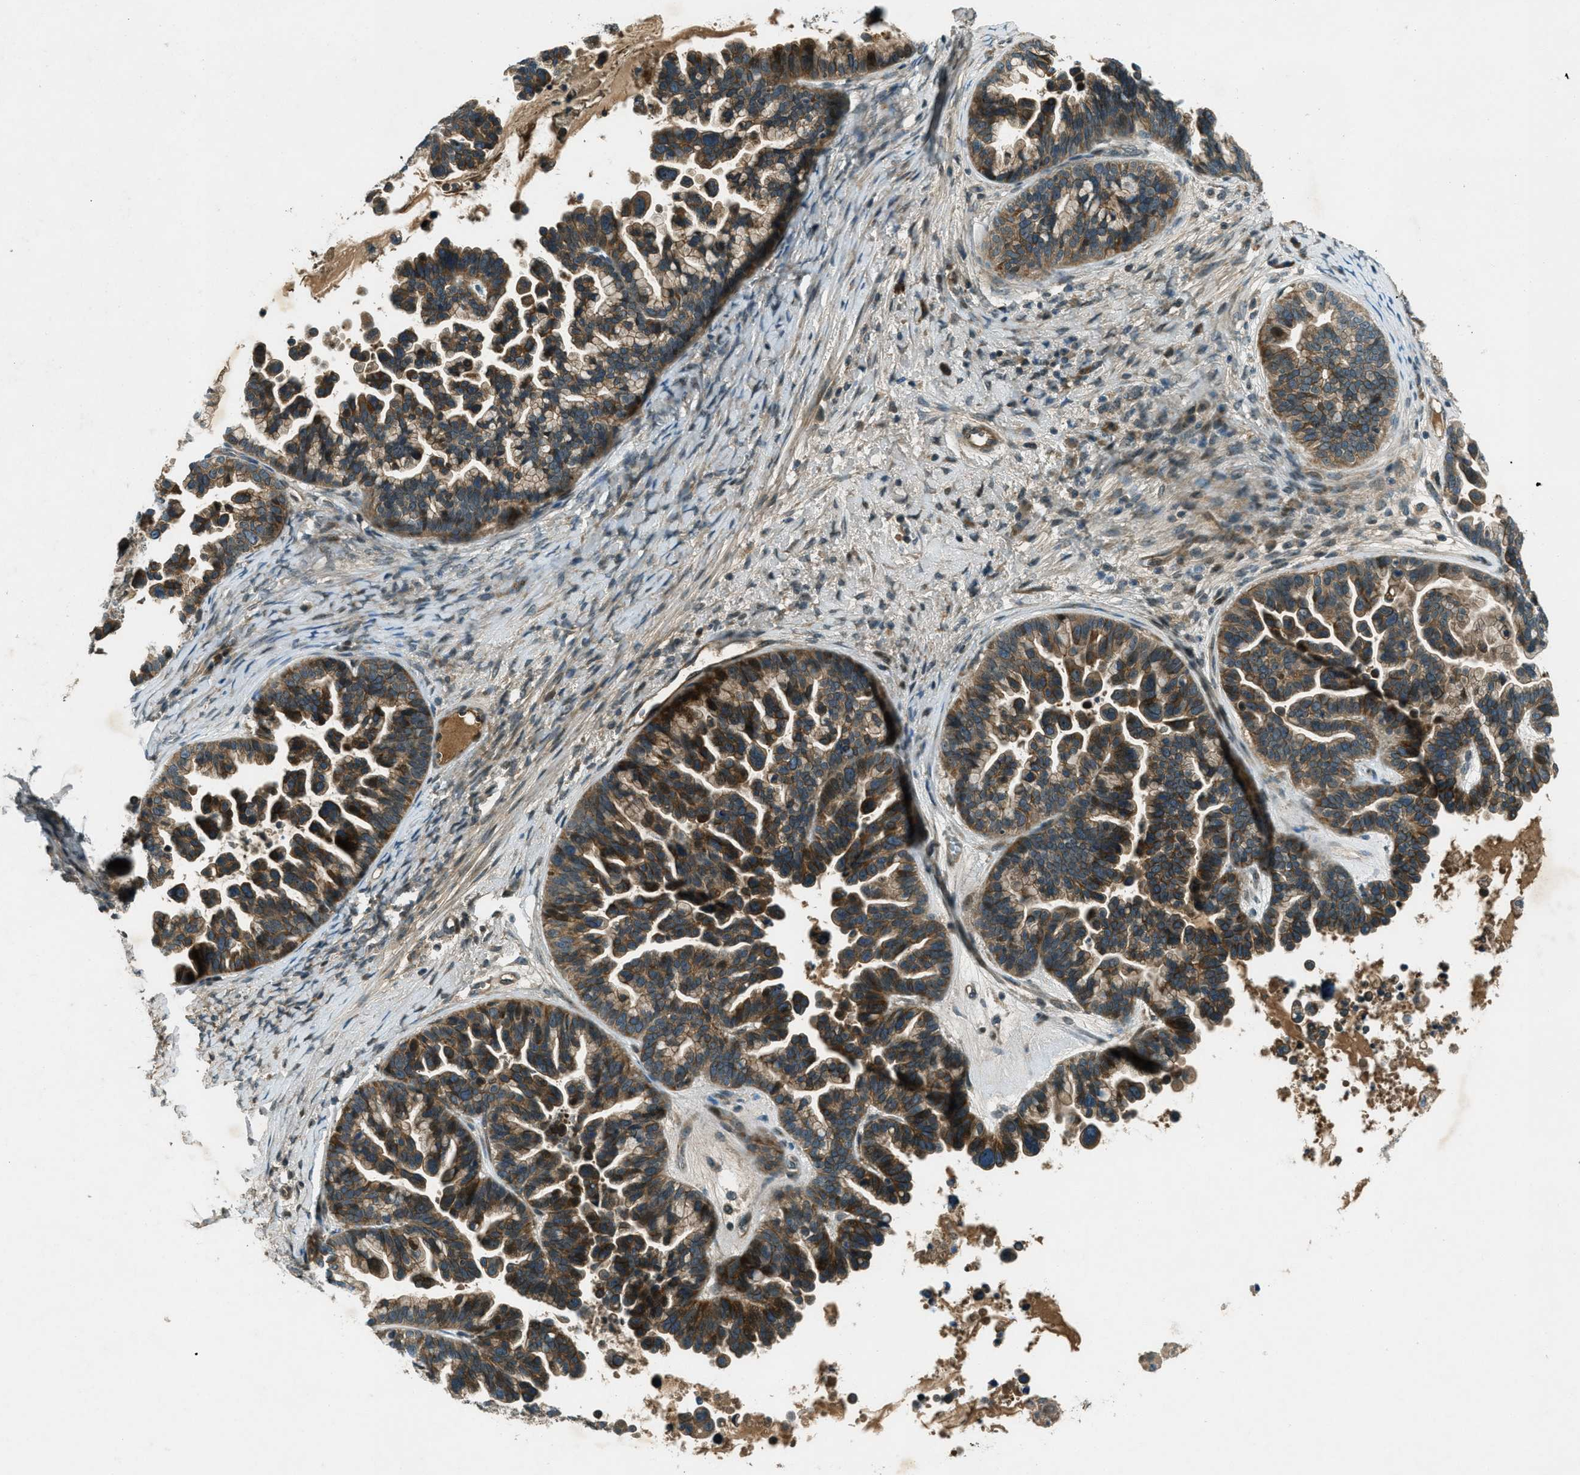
{"staining": {"intensity": "moderate", "quantity": ">75%", "location": "cytoplasmic/membranous"}, "tissue": "ovarian cancer", "cell_type": "Tumor cells", "image_type": "cancer", "snomed": [{"axis": "morphology", "description": "Cystadenocarcinoma, serous, NOS"}, {"axis": "topography", "description": "Ovary"}], "caption": "Immunohistochemical staining of human ovarian serous cystadenocarcinoma shows moderate cytoplasmic/membranous protein positivity in about >75% of tumor cells.", "gene": "STK11", "patient": {"sex": "female", "age": 56}}